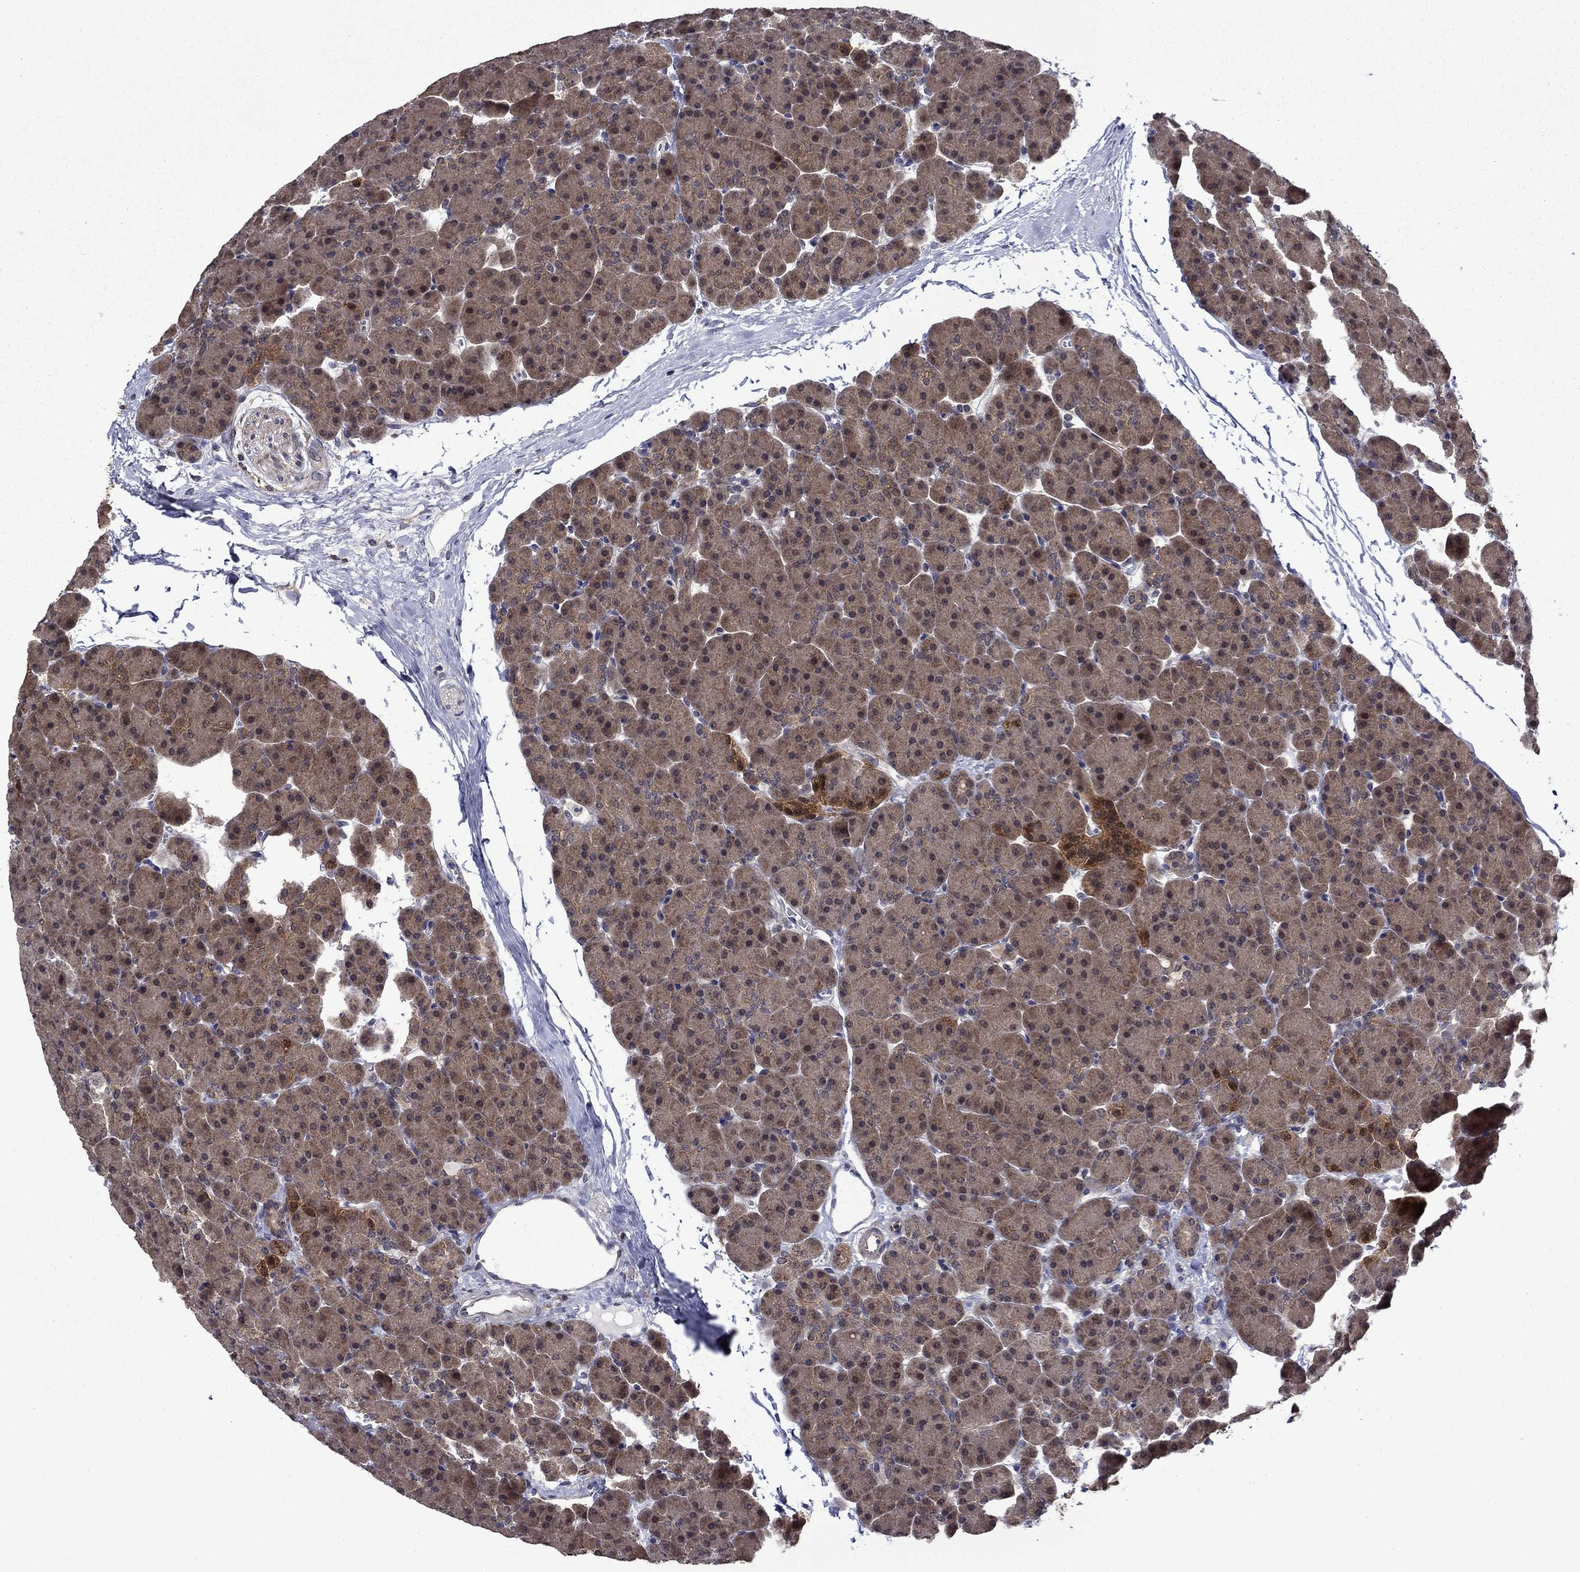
{"staining": {"intensity": "weak", "quantity": ">75%", "location": "cytoplasmic/membranous"}, "tissue": "pancreas", "cell_type": "Exocrine glandular cells", "image_type": "normal", "snomed": [{"axis": "morphology", "description": "Normal tissue, NOS"}, {"axis": "topography", "description": "Pancreas"}], "caption": "Weak cytoplasmic/membranous expression is identified in about >75% of exocrine glandular cells in unremarkable pancreas.", "gene": "TPMT", "patient": {"sex": "female", "age": 44}}